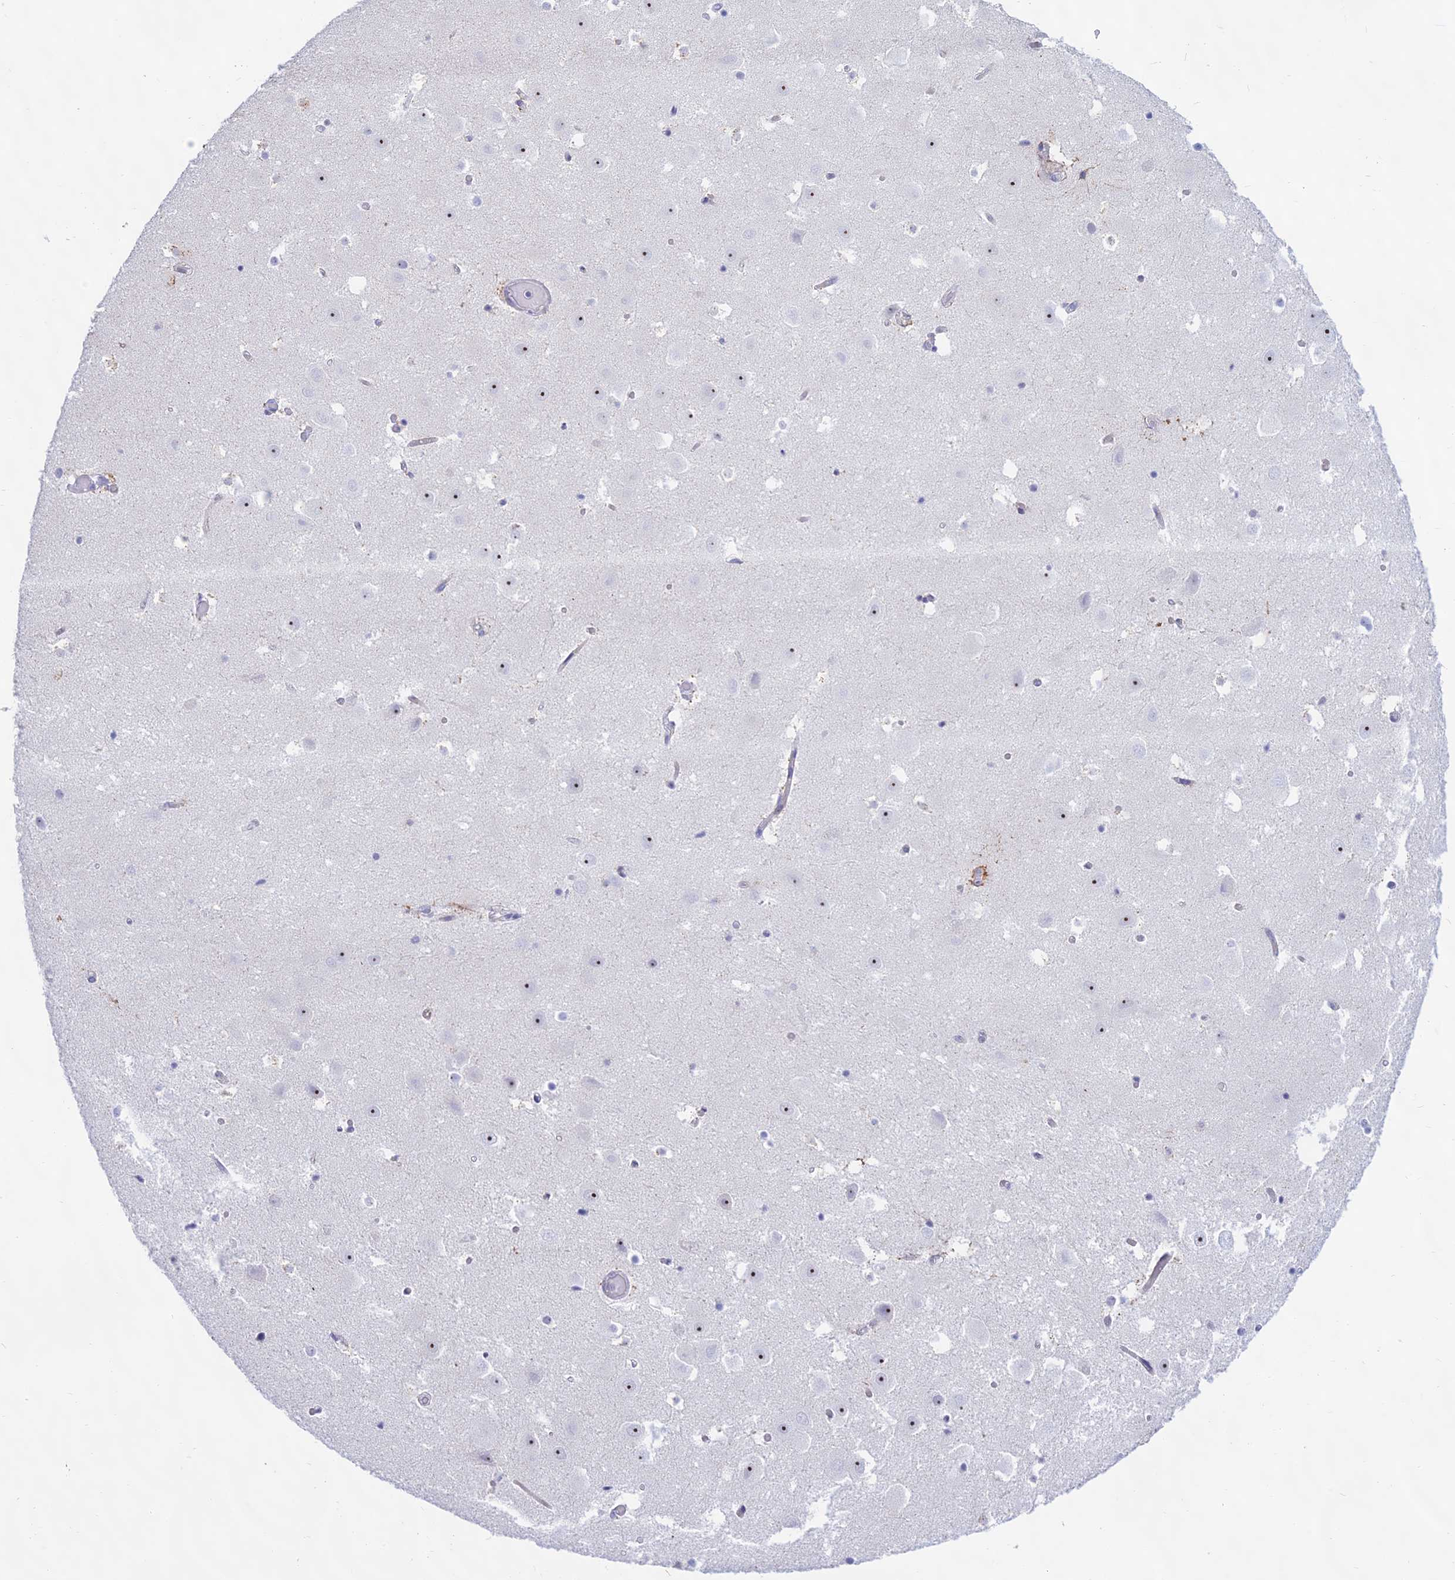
{"staining": {"intensity": "negative", "quantity": "none", "location": "none"}, "tissue": "hippocampus", "cell_type": "Glial cells", "image_type": "normal", "snomed": [{"axis": "morphology", "description": "Normal tissue, NOS"}, {"axis": "topography", "description": "Hippocampus"}], "caption": "Immunohistochemistry (IHC) photomicrograph of benign hippocampus: human hippocampus stained with DAB (3,3'-diaminobenzidine) exhibits no significant protein staining in glial cells.", "gene": "KRR1", "patient": {"sex": "female", "age": 52}}